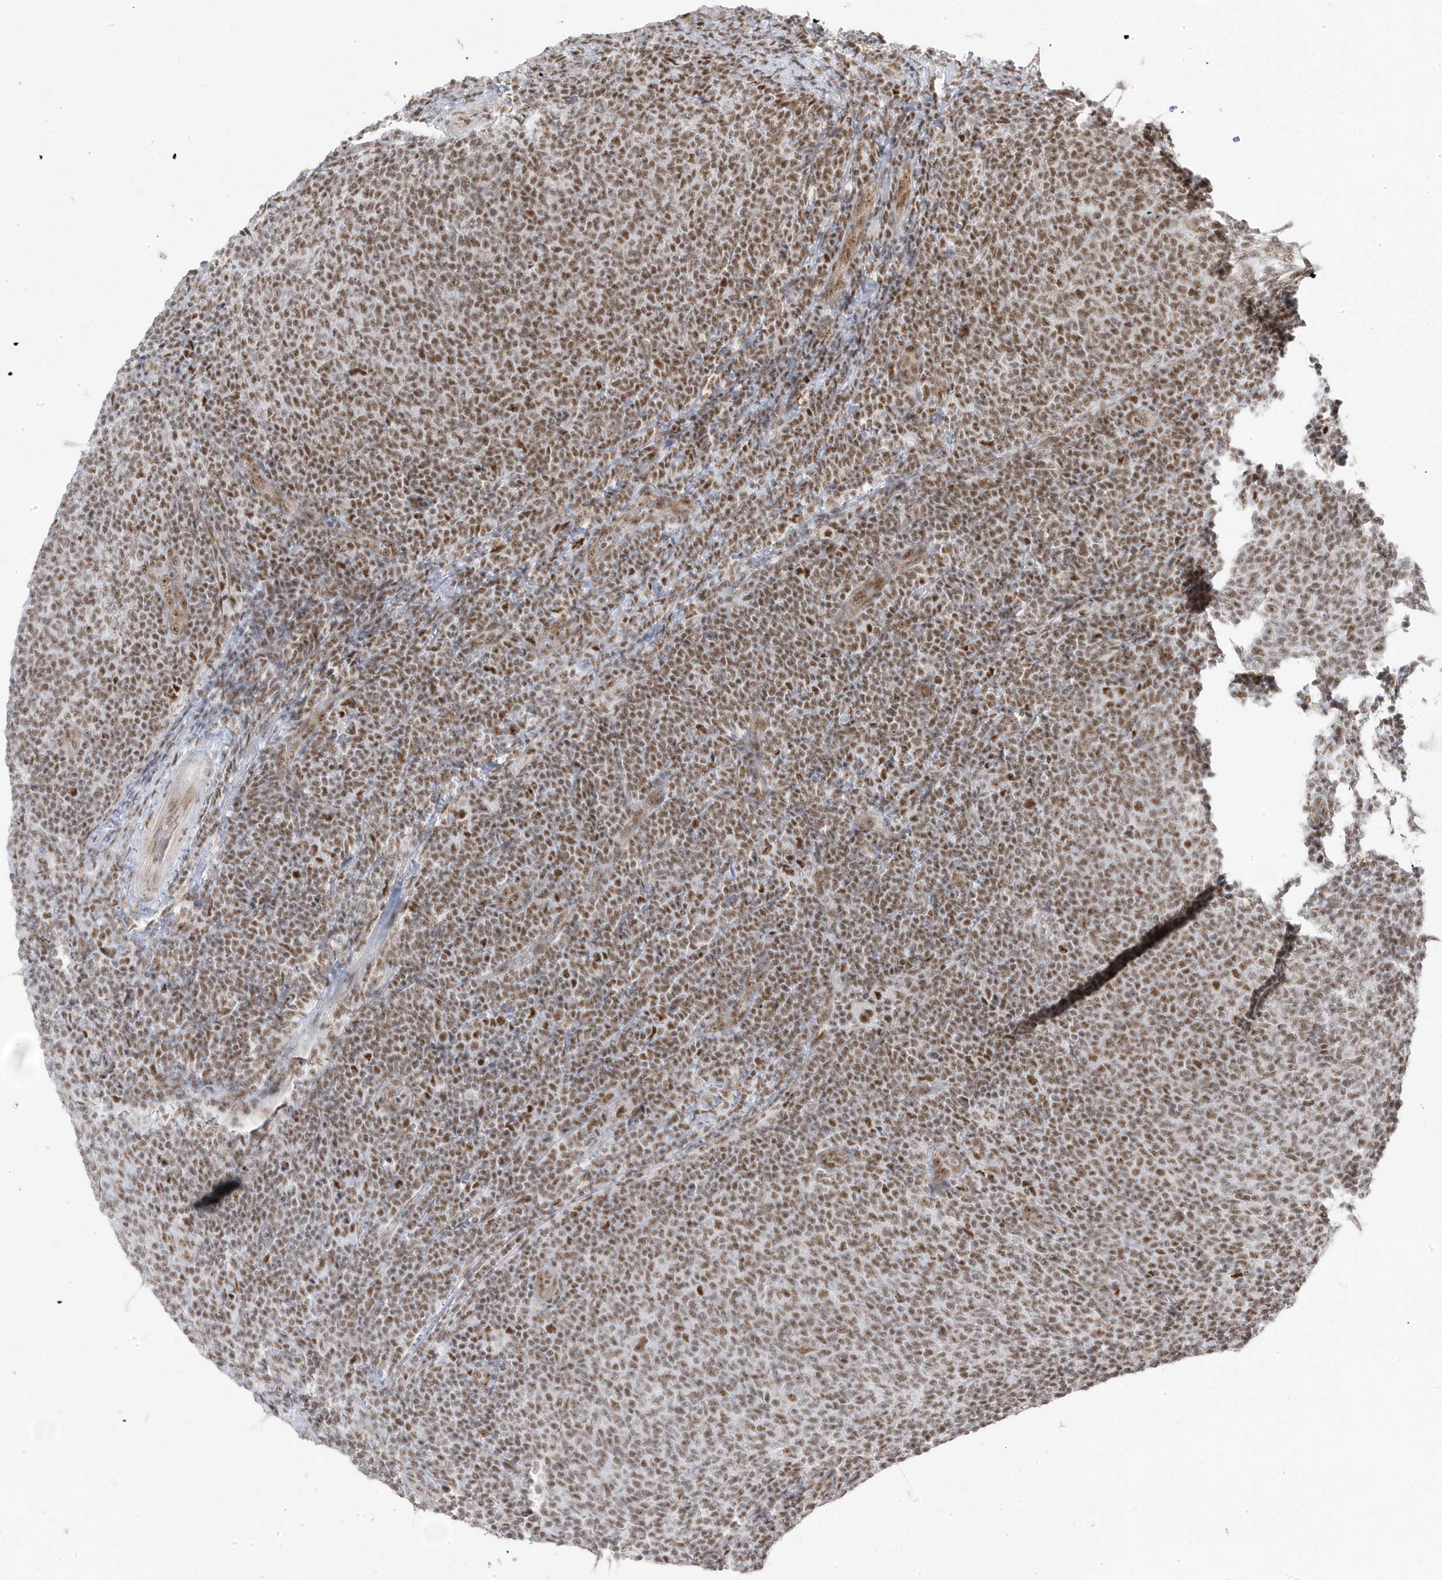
{"staining": {"intensity": "moderate", "quantity": ">75%", "location": "nuclear"}, "tissue": "lymphoma", "cell_type": "Tumor cells", "image_type": "cancer", "snomed": [{"axis": "morphology", "description": "Malignant lymphoma, non-Hodgkin's type, Low grade"}, {"axis": "topography", "description": "Lymph node"}], "caption": "IHC (DAB) staining of low-grade malignant lymphoma, non-Hodgkin's type shows moderate nuclear protein expression in about >75% of tumor cells. (Brightfield microscopy of DAB IHC at high magnification).", "gene": "MTREX", "patient": {"sex": "male", "age": 66}}